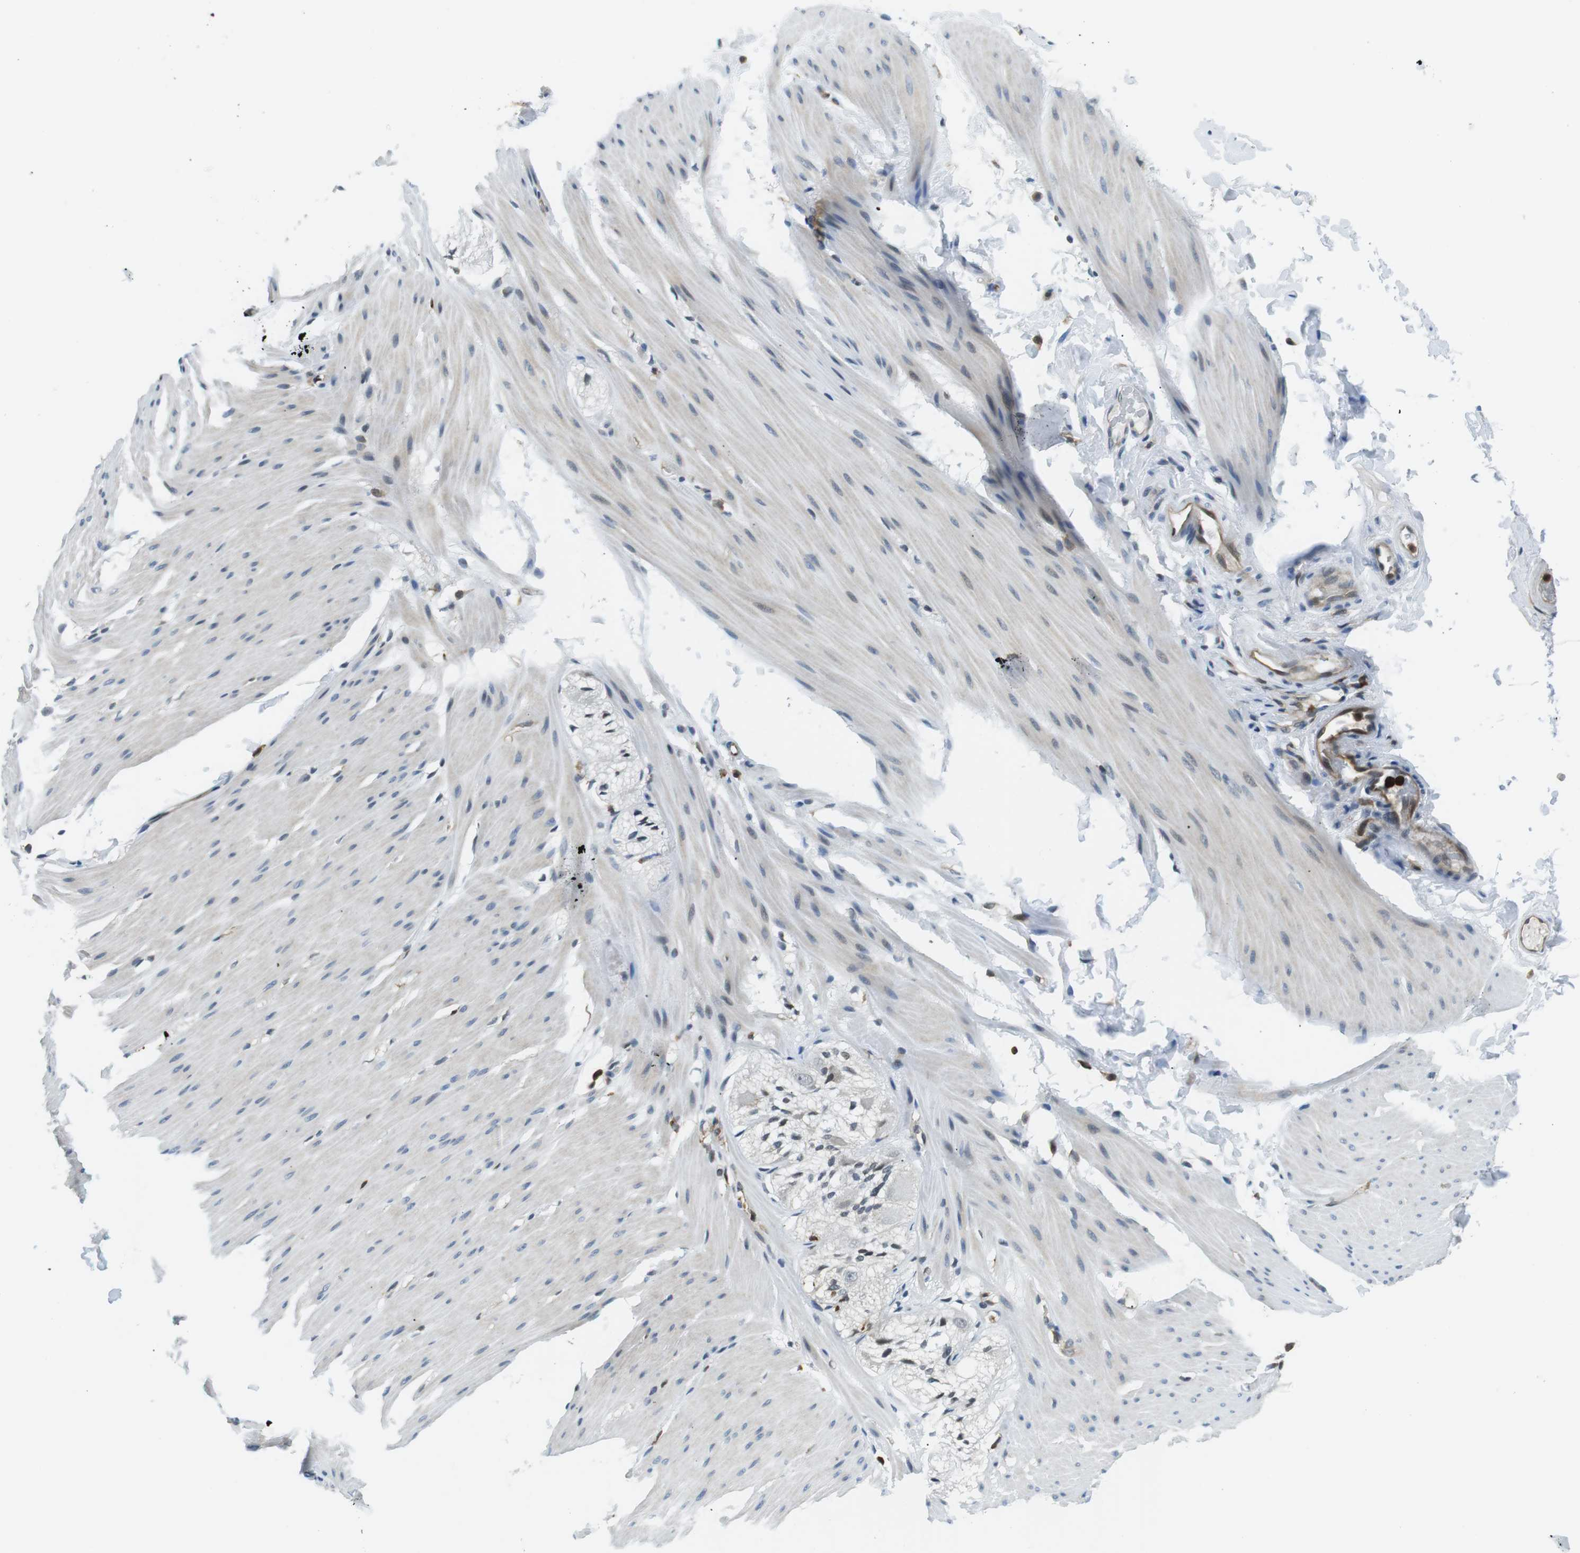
{"staining": {"intensity": "negative", "quantity": "none", "location": "none"}, "tissue": "smooth muscle", "cell_type": "Smooth muscle cells", "image_type": "normal", "snomed": [{"axis": "morphology", "description": "Normal tissue, NOS"}, {"axis": "topography", "description": "Smooth muscle"}, {"axis": "topography", "description": "Colon"}], "caption": "Immunohistochemical staining of unremarkable smooth muscle shows no significant staining in smooth muscle cells. (DAB (3,3'-diaminobenzidine) immunohistochemistry with hematoxylin counter stain).", "gene": "STK10", "patient": {"sex": "male", "age": 67}}